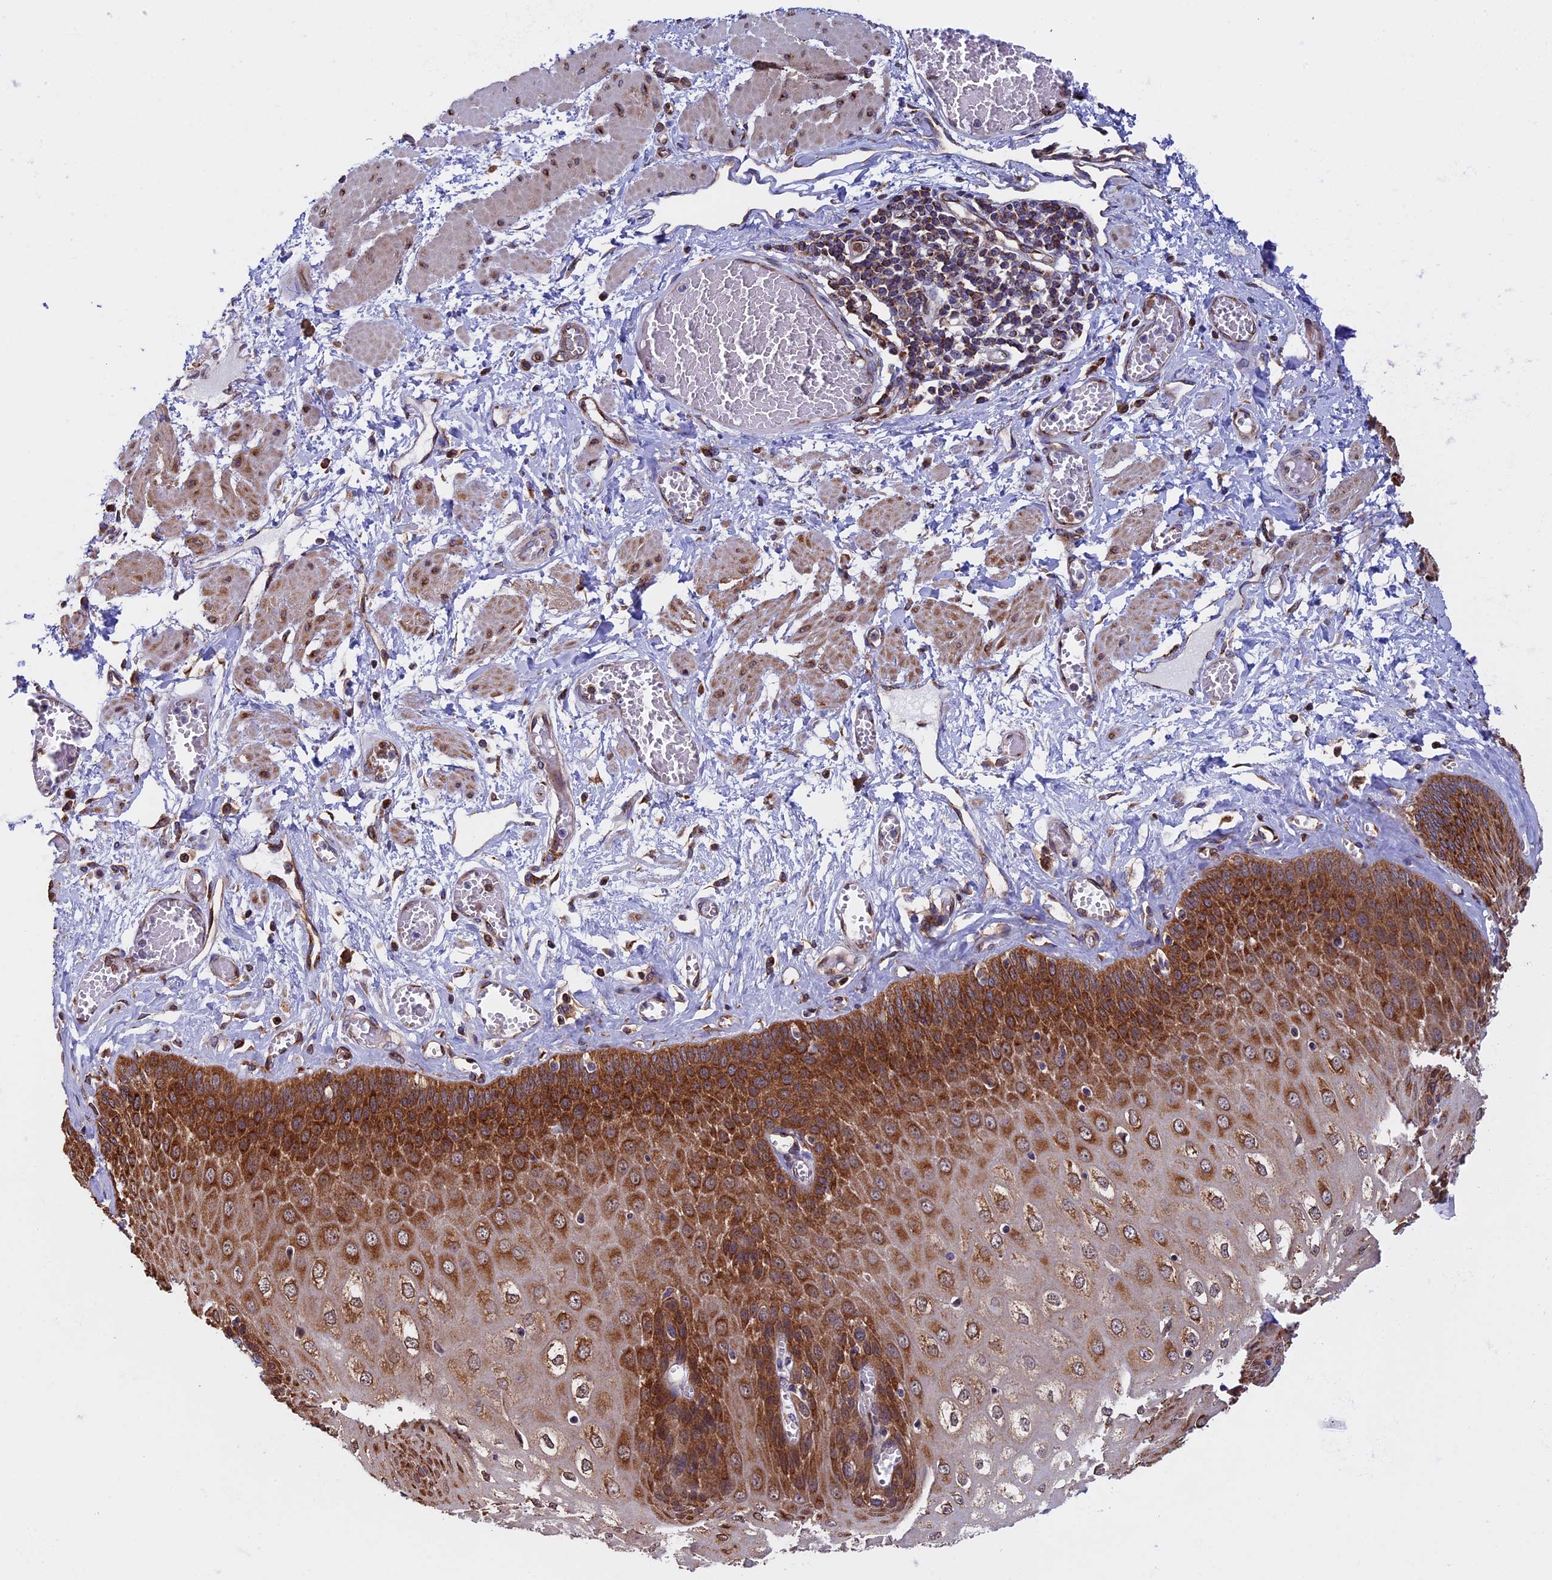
{"staining": {"intensity": "strong", "quantity": ">75%", "location": "cytoplasmic/membranous"}, "tissue": "esophagus", "cell_type": "Squamous epithelial cells", "image_type": "normal", "snomed": [{"axis": "morphology", "description": "Normal tissue, NOS"}, {"axis": "topography", "description": "Esophagus"}], "caption": "Immunohistochemical staining of unremarkable human esophagus demonstrates >75% levels of strong cytoplasmic/membranous protein positivity in about >75% of squamous epithelial cells.", "gene": "SLC9A5", "patient": {"sex": "male", "age": 60}}